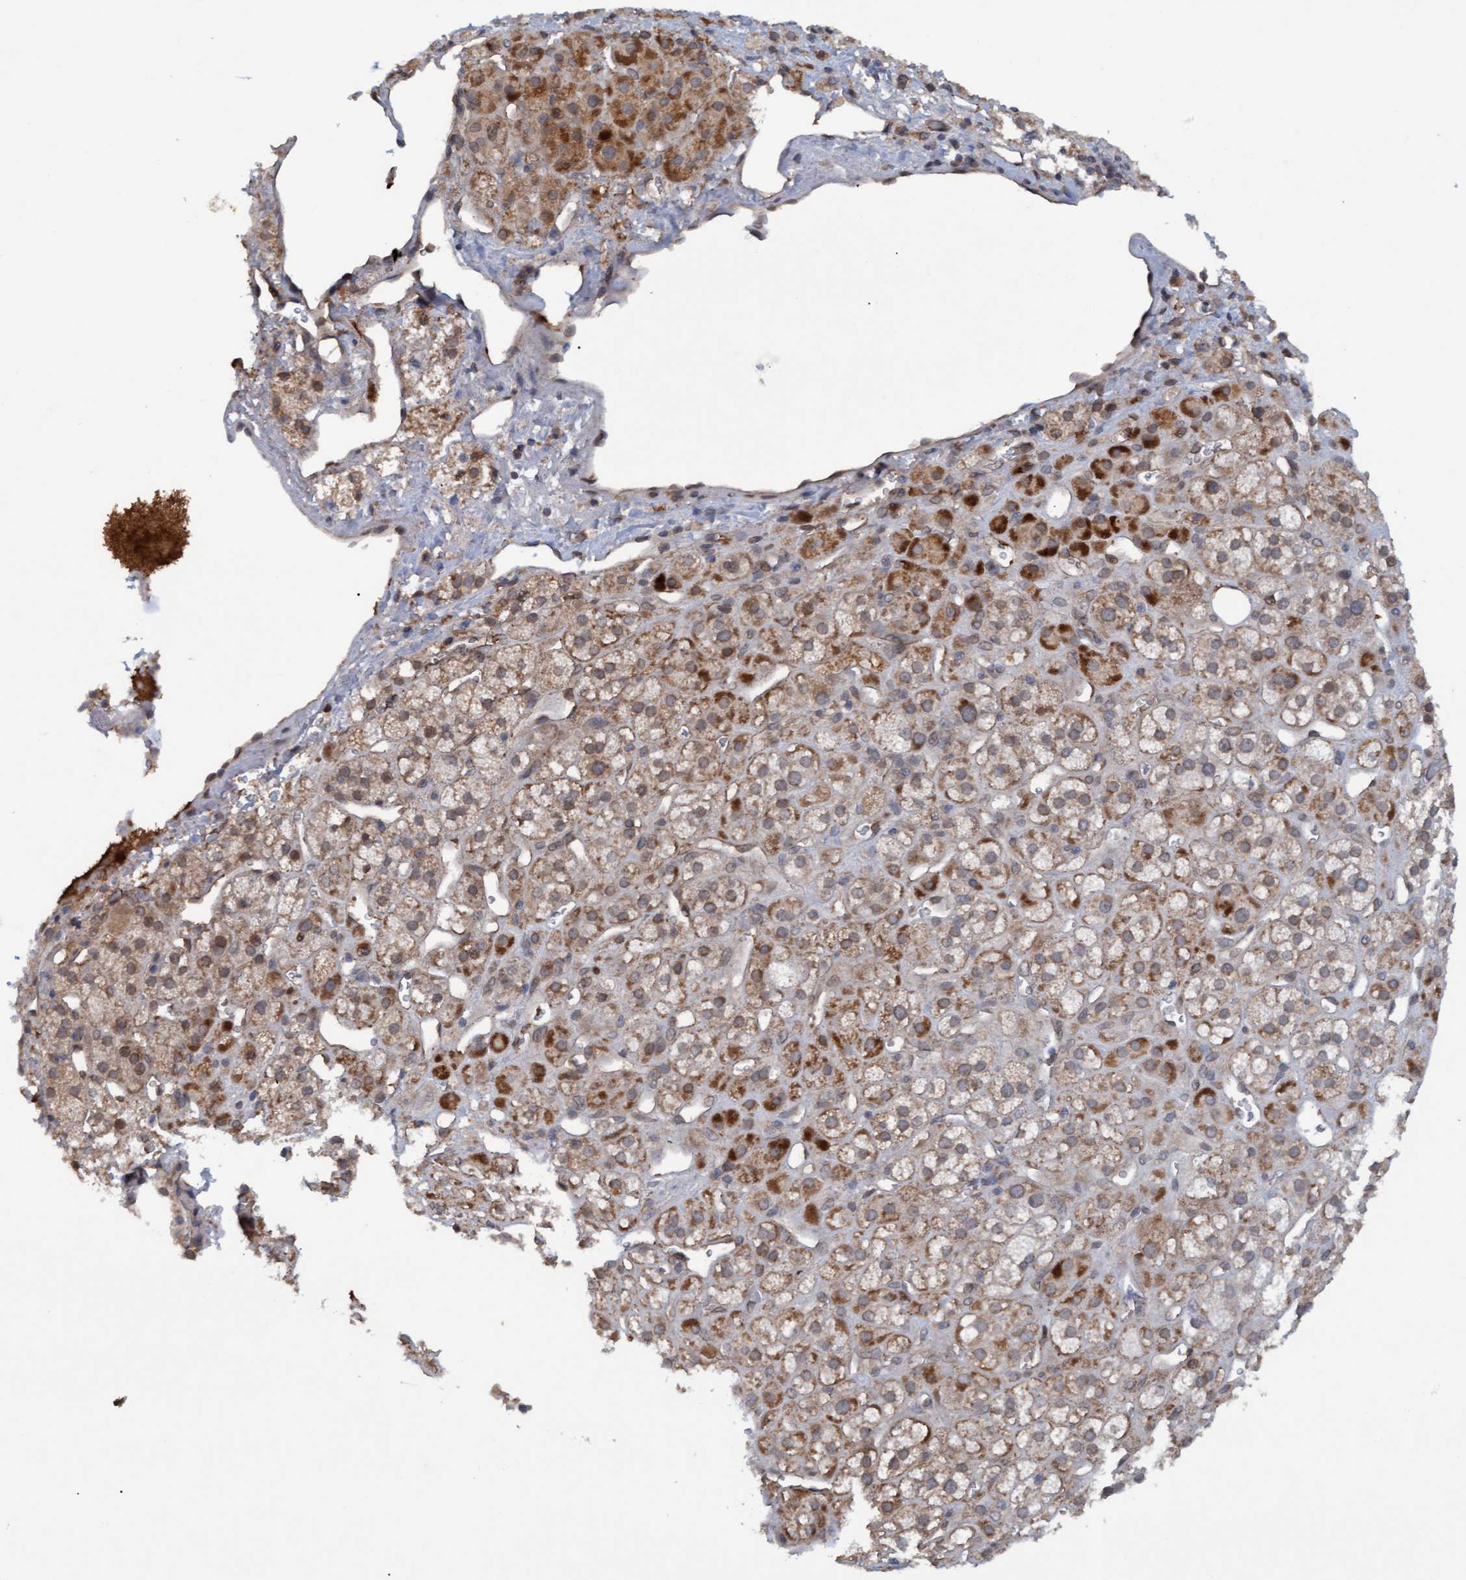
{"staining": {"intensity": "moderate", "quantity": ">75%", "location": "cytoplasmic/membranous"}, "tissue": "adrenal gland", "cell_type": "Glandular cells", "image_type": "normal", "snomed": [{"axis": "morphology", "description": "Normal tissue, NOS"}, {"axis": "topography", "description": "Adrenal gland"}], "caption": "DAB immunohistochemical staining of benign adrenal gland demonstrates moderate cytoplasmic/membranous protein expression in approximately >75% of glandular cells.", "gene": "MGLL", "patient": {"sex": "male", "age": 56}}